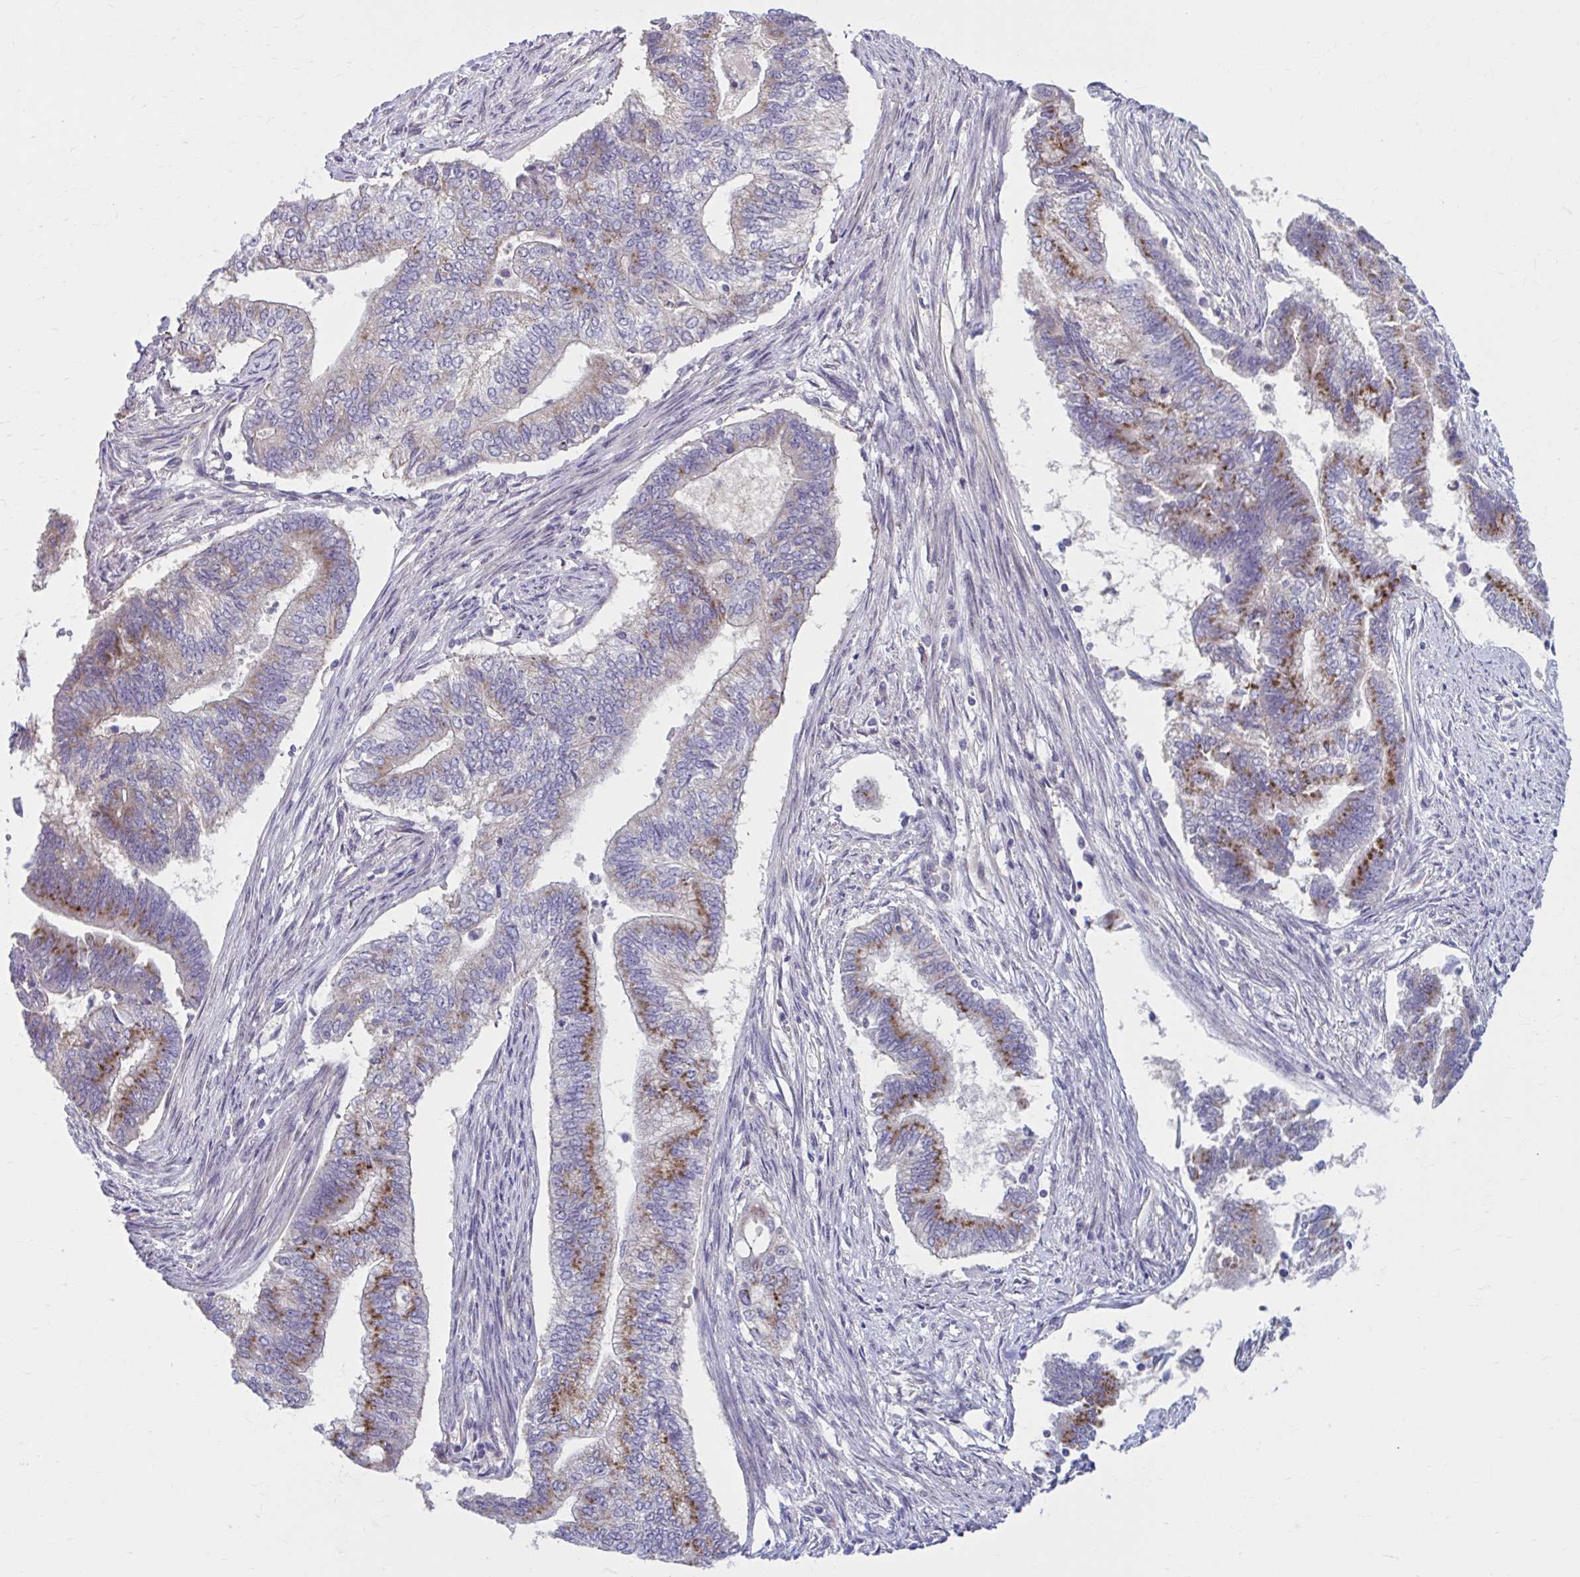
{"staining": {"intensity": "moderate", "quantity": ">75%", "location": "cytoplasmic/membranous"}, "tissue": "endometrial cancer", "cell_type": "Tumor cells", "image_type": "cancer", "snomed": [{"axis": "morphology", "description": "Adenocarcinoma, NOS"}, {"axis": "topography", "description": "Endometrium"}], "caption": "Endometrial cancer (adenocarcinoma) was stained to show a protein in brown. There is medium levels of moderate cytoplasmic/membranous expression in approximately >75% of tumor cells. (brown staining indicates protein expression, while blue staining denotes nuclei).", "gene": "CHST3", "patient": {"sex": "female", "age": 65}}